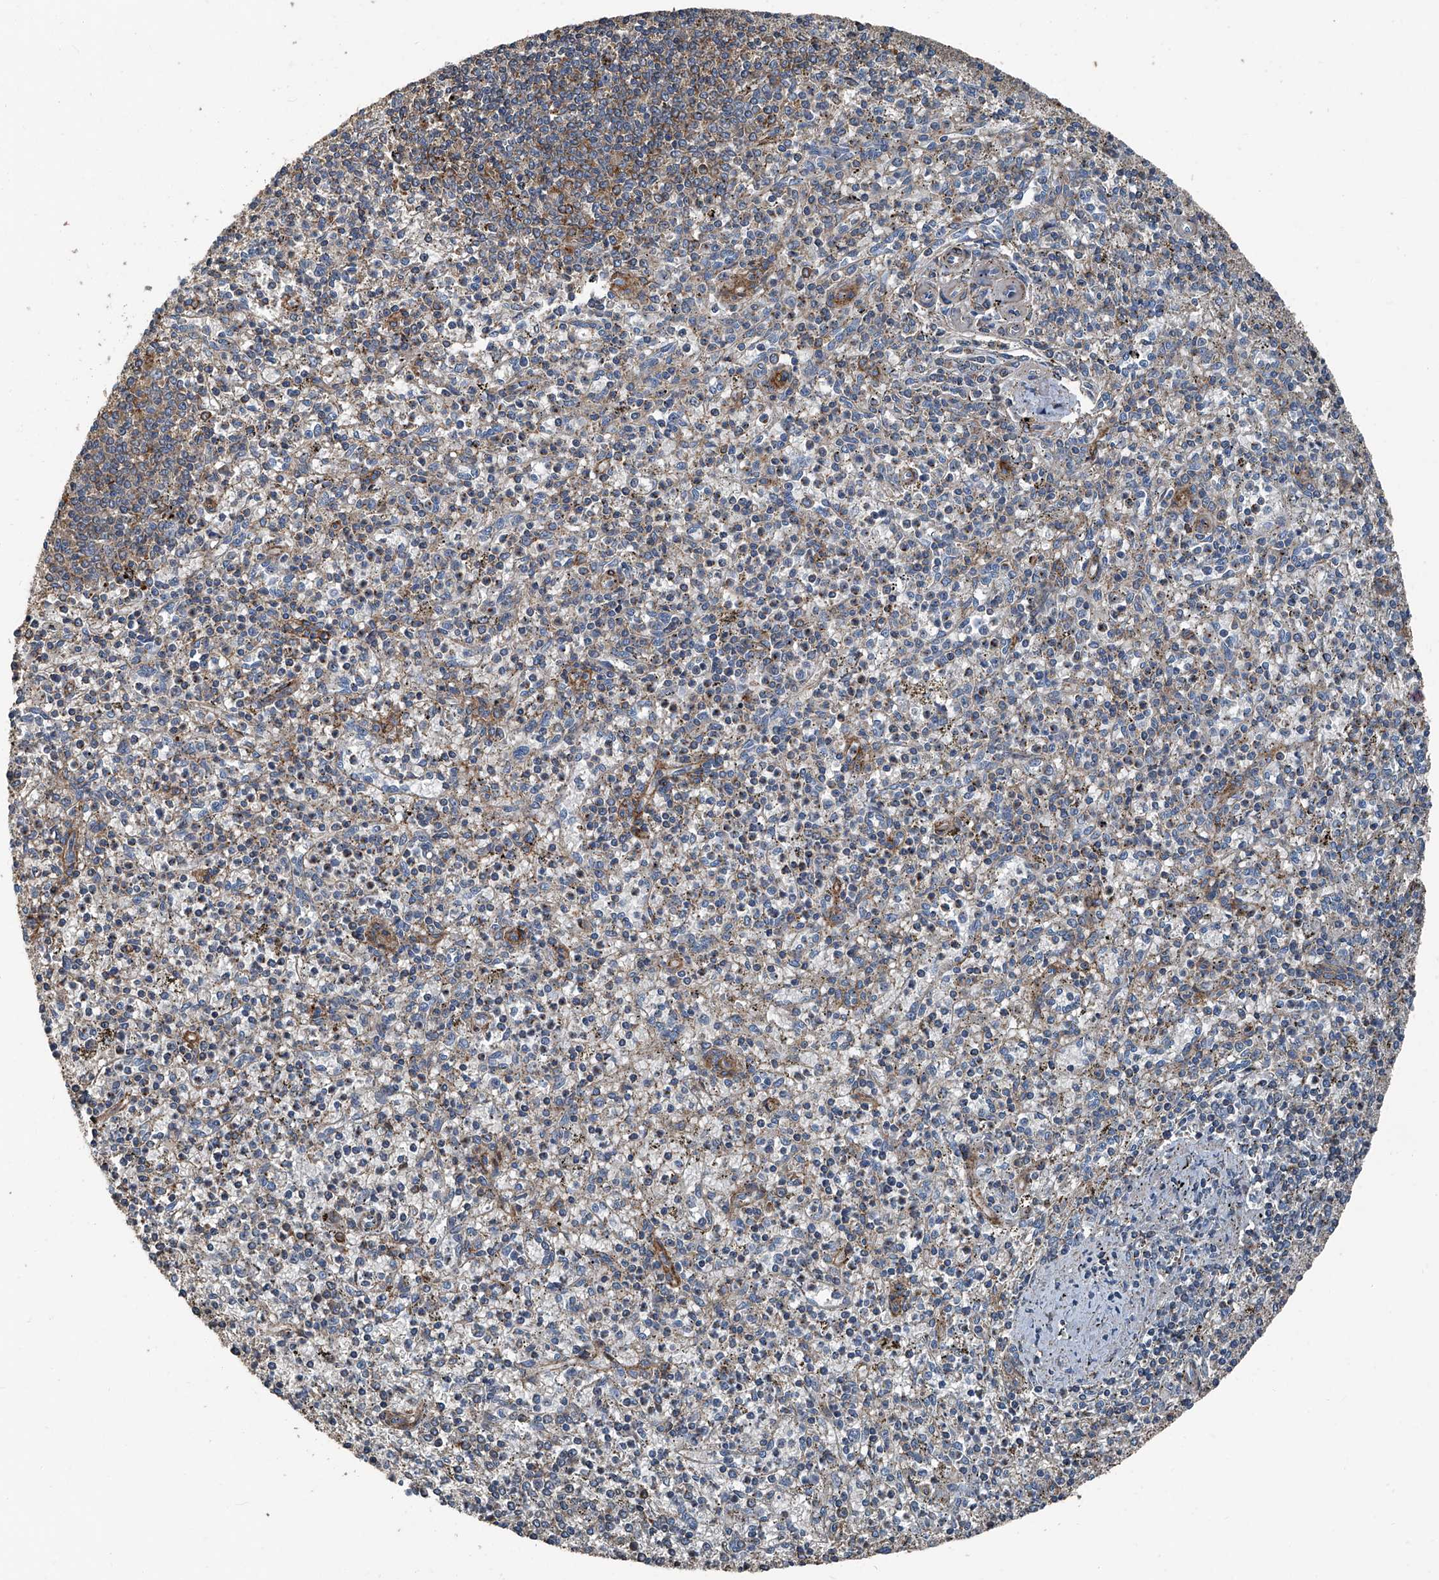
{"staining": {"intensity": "moderate", "quantity": "<25%", "location": "cytoplasmic/membranous"}, "tissue": "spleen", "cell_type": "Cells in red pulp", "image_type": "normal", "snomed": [{"axis": "morphology", "description": "Normal tissue, NOS"}, {"axis": "topography", "description": "Spleen"}], "caption": "Cells in red pulp show low levels of moderate cytoplasmic/membranous staining in about <25% of cells in normal human spleen.", "gene": "SEPTIN7", "patient": {"sex": "male", "age": 72}}